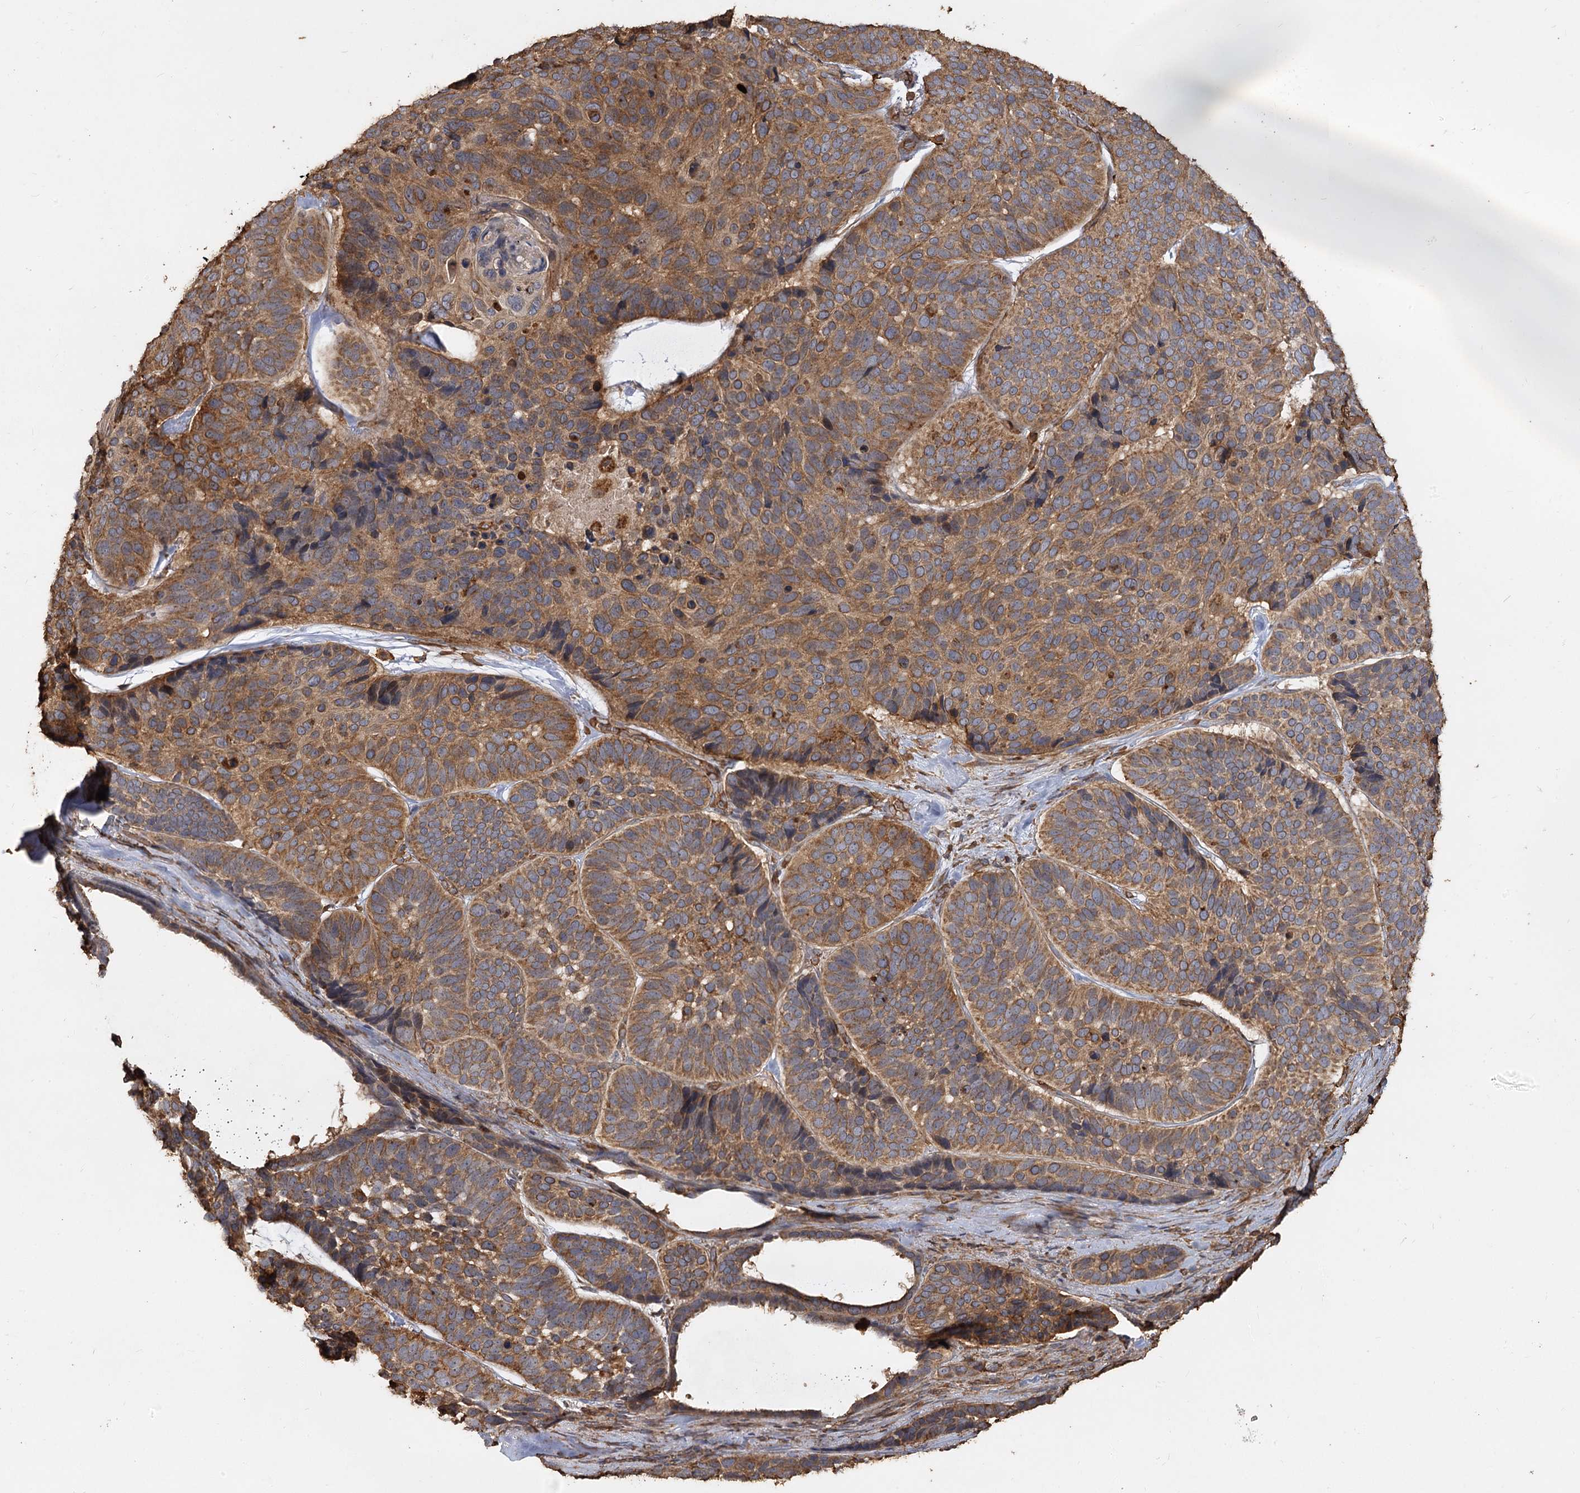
{"staining": {"intensity": "moderate", "quantity": ">75%", "location": "cytoplasmic/membranous"}, "tissue": "skin cancer", "cell_type": "Tumor cells", "image_type": "cancer", "snomed": [{"axis": "morphology", "description": "Basal cell carcinoma"}, {"axis": "topography", "description": "Skin"}], "caption": "The photomicrograph shows staining of skin cancer (basal cell carcinoma), revealing moderate cytoplasmic/membranous protein positivity (brown color) within tumor cells.", "gene": "PIK3C2A", "patient": {"sex": "male", "age": 62}}